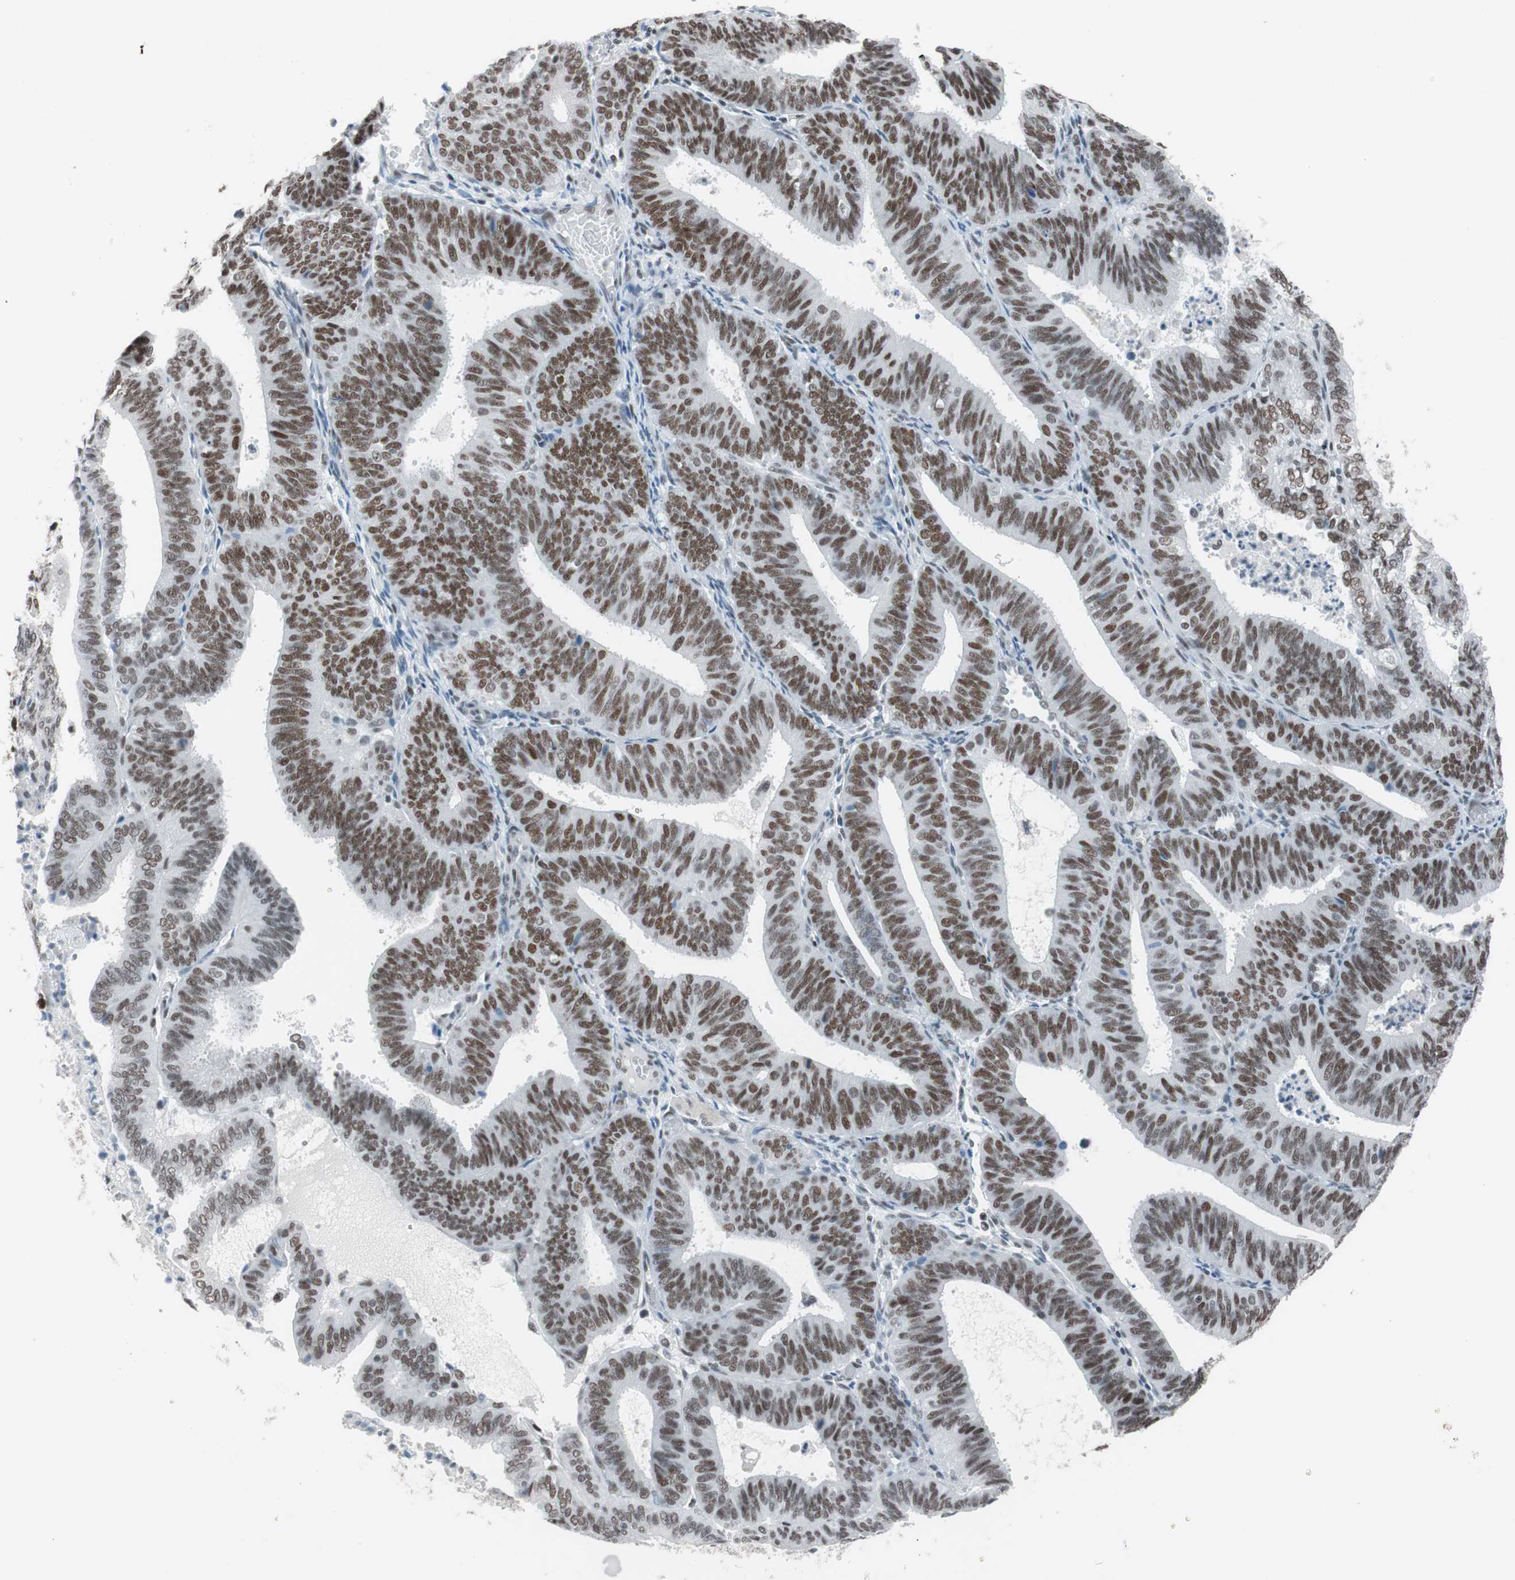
{"staining": {"intensity": "strong", "quantity": ">75%", "location": "nuclear"}, "tissue": "endometrial cancer", "cell_type": "Tumor cells", "image_type": "cancer", "snomed": [{"axis": "morphology", "description": "Adenocarcinoma, NOS"}, {"axis": "topography", "description": "Uterus"}], "caption": "A photomicrograph showing strong nuclear positivity in approximately >75% of tumor cells in adenocarcinoma (endometrial), as visualized by brown immunohistochemical staining.", "gene": "ARID1A", "patient": {"sex": "female", "age": 60}}